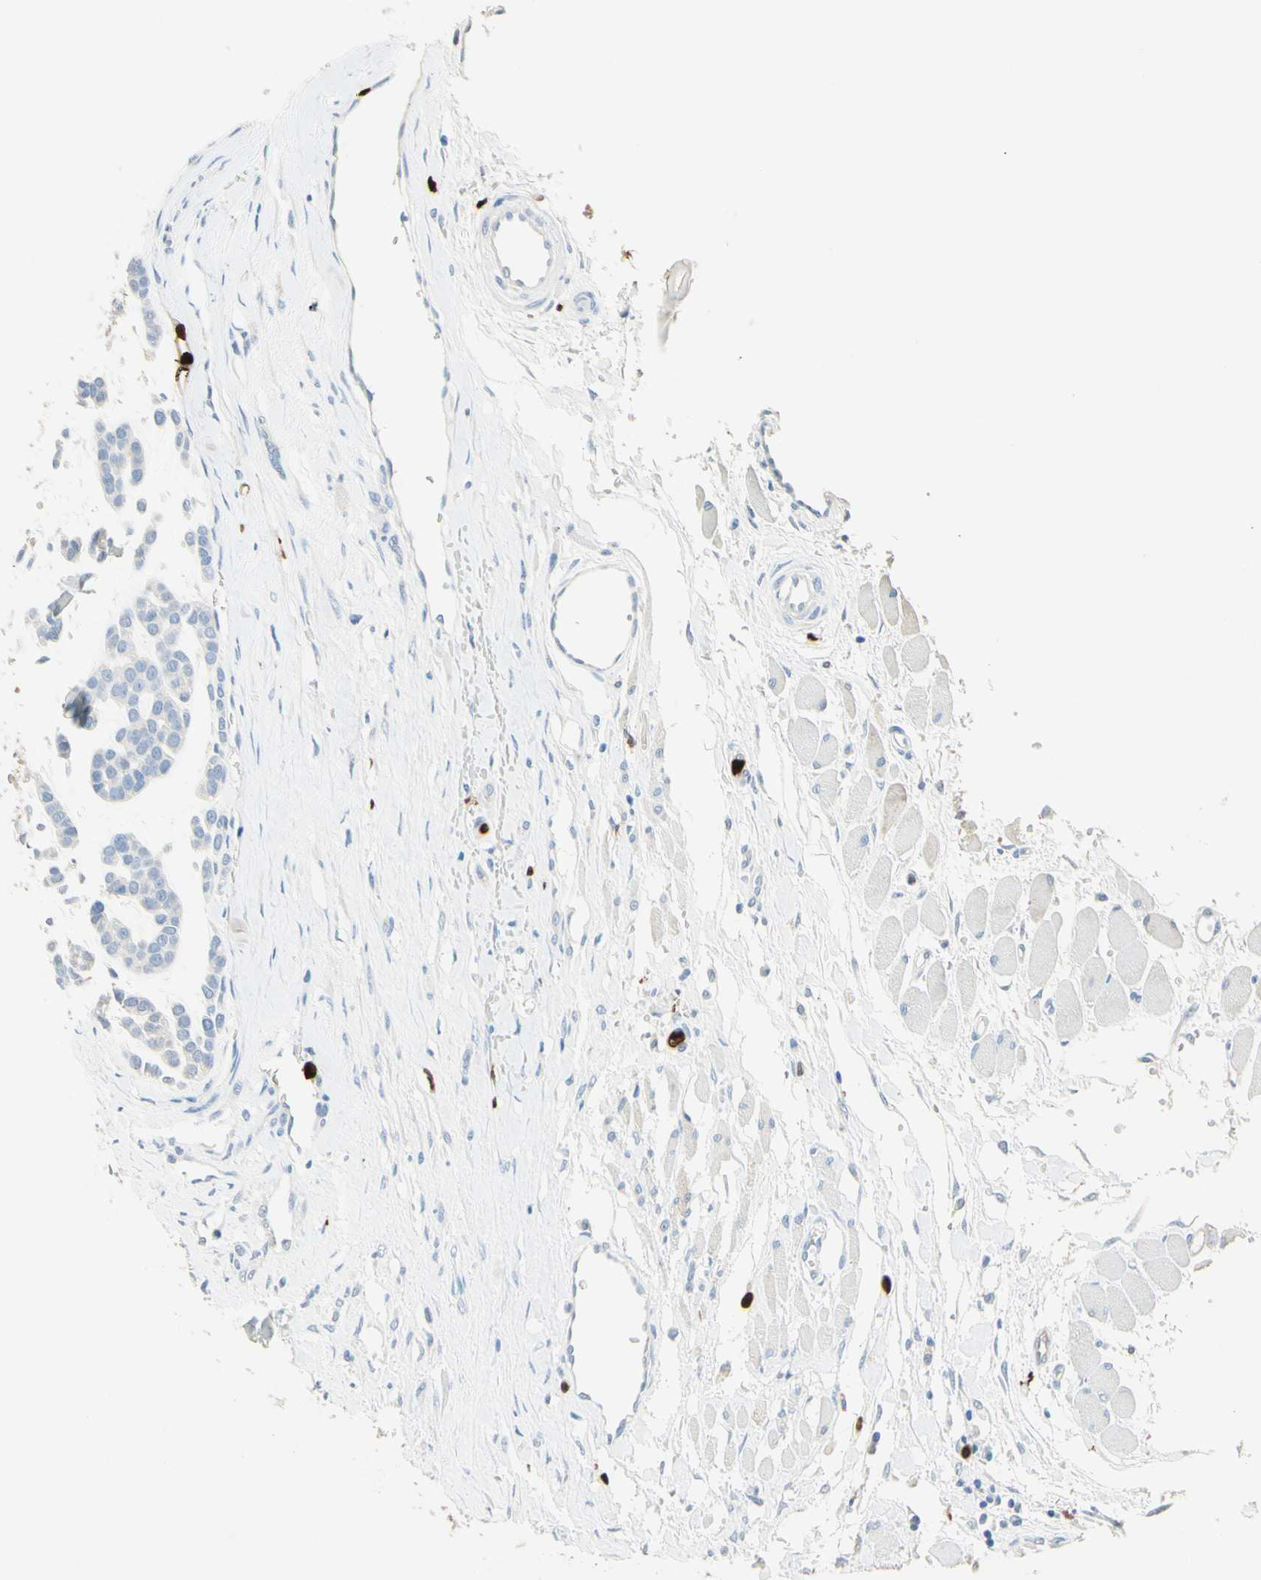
{"staining": {"intensity": "negative", "quantity": "none", "location": "none"}, "tissue": "head and neck cancer", "cell_type": "Tumor cells", "image_type": "cancer", "snomed": [{"axis": "morphology", "description": "Adenocarcinoma, NOS"}, {"axis": "morphology", "description": "Adenoma, NOS"}, {"axis": "topography", "description": "Head-Neck"}], "caption": "Immunohistochemistry micrograph of neoplastic tissue: head and neck cancer stained with DAB (3,3'-diaminobenzidine) reveals no significant protein expression in tumor cells.", "gene": "NFKBIZ", "patient": {"sex": "female", "age": 55}}